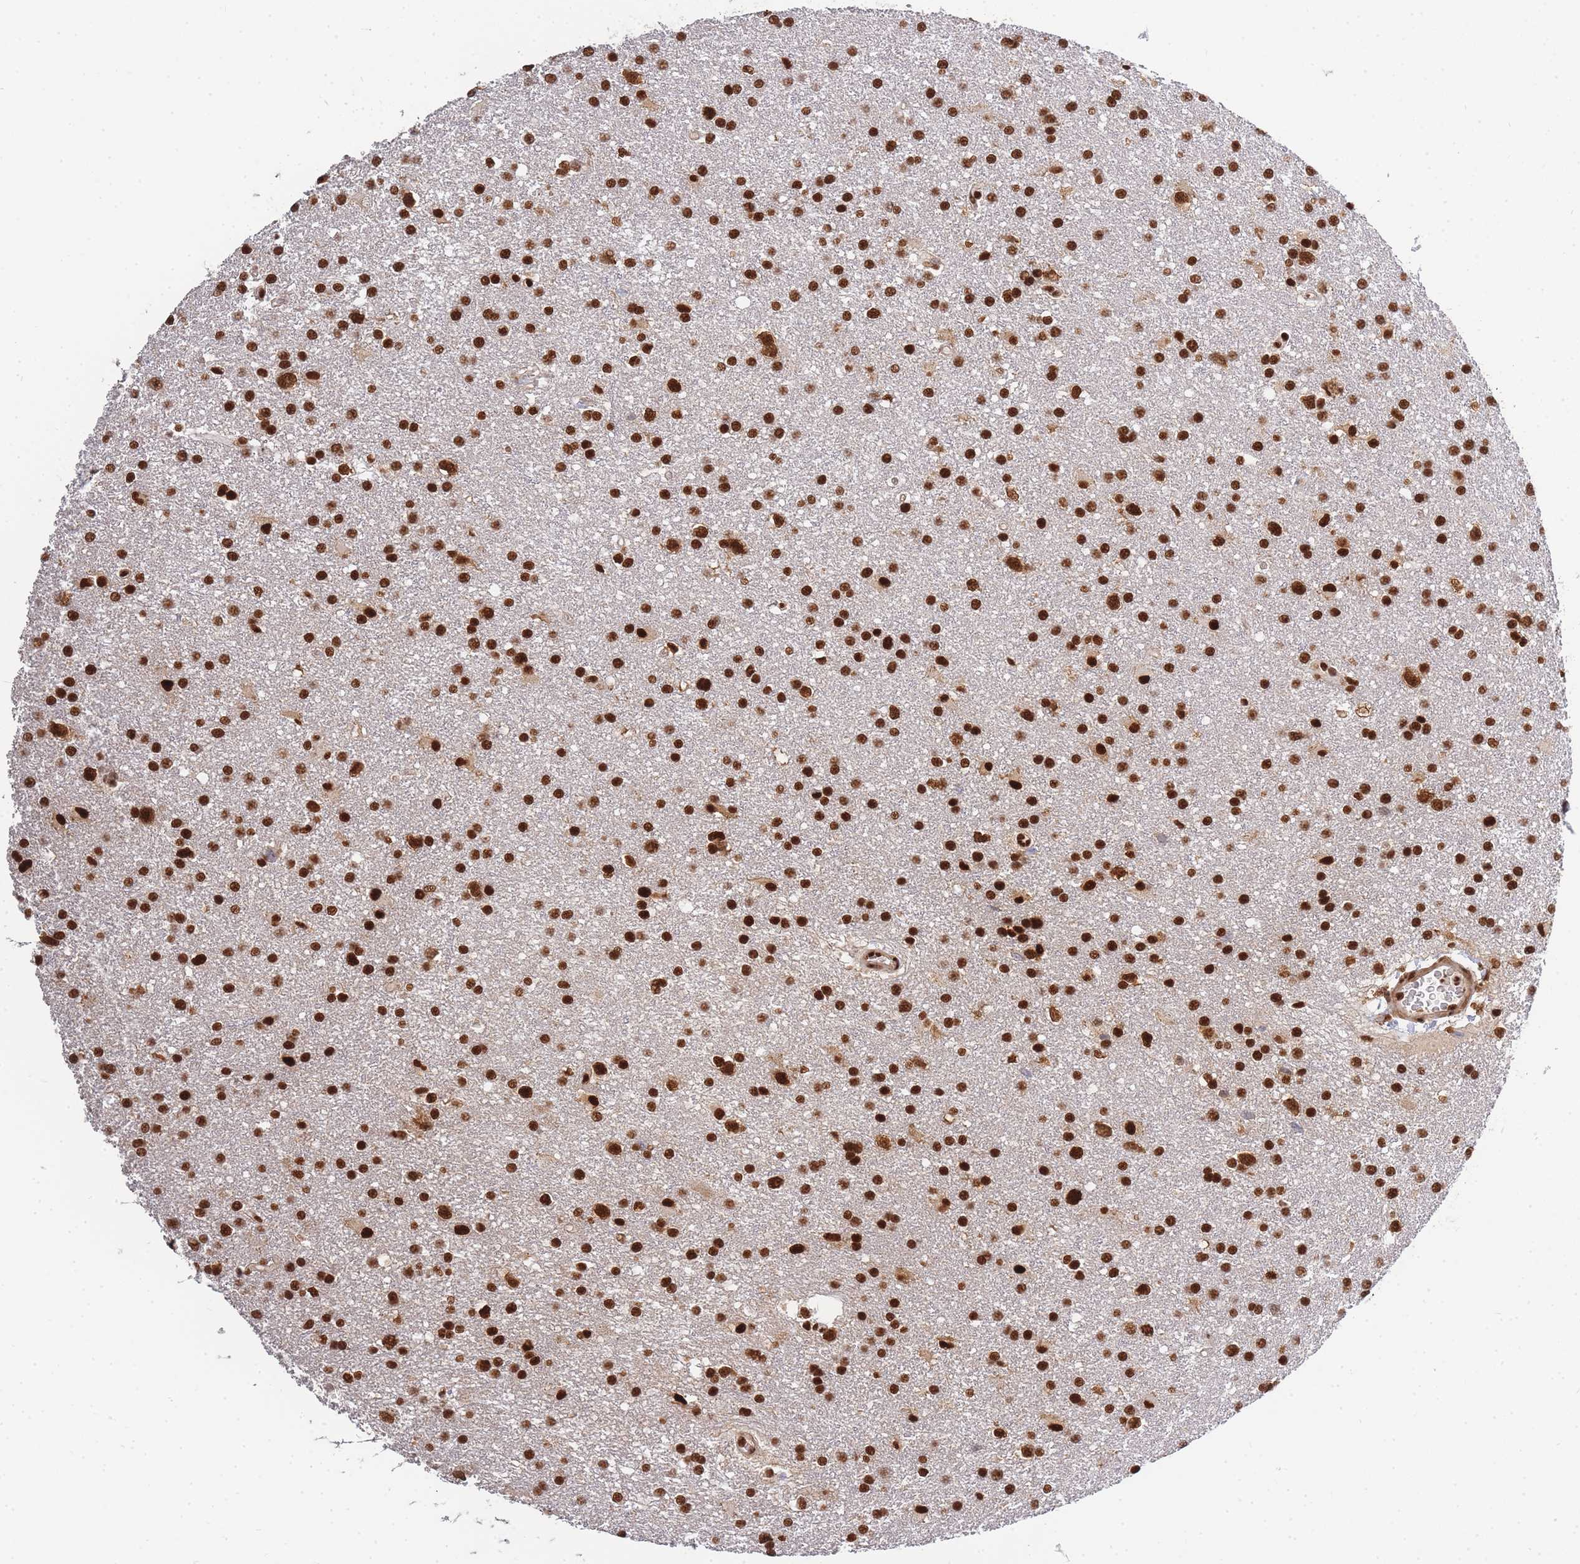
{"staining": {"intensity": "strong", "quantity": ">75%", "location": "nuclear"}, "tissue": "glioma", "cell_type": "Tumor cells", "image_type": "cancer", "snomed": [{"axis": "morphology", "description": "Glioma, malignant, Low grade"}, {"axis": "topography", "description": "Brain"}], "caption": "Protein expression analysis of glioma exhibits strong nuclear positivity in about >75% of tumor cells.", "gene": "PRKDC", "patient": {"sex": "female", "age": 32}}